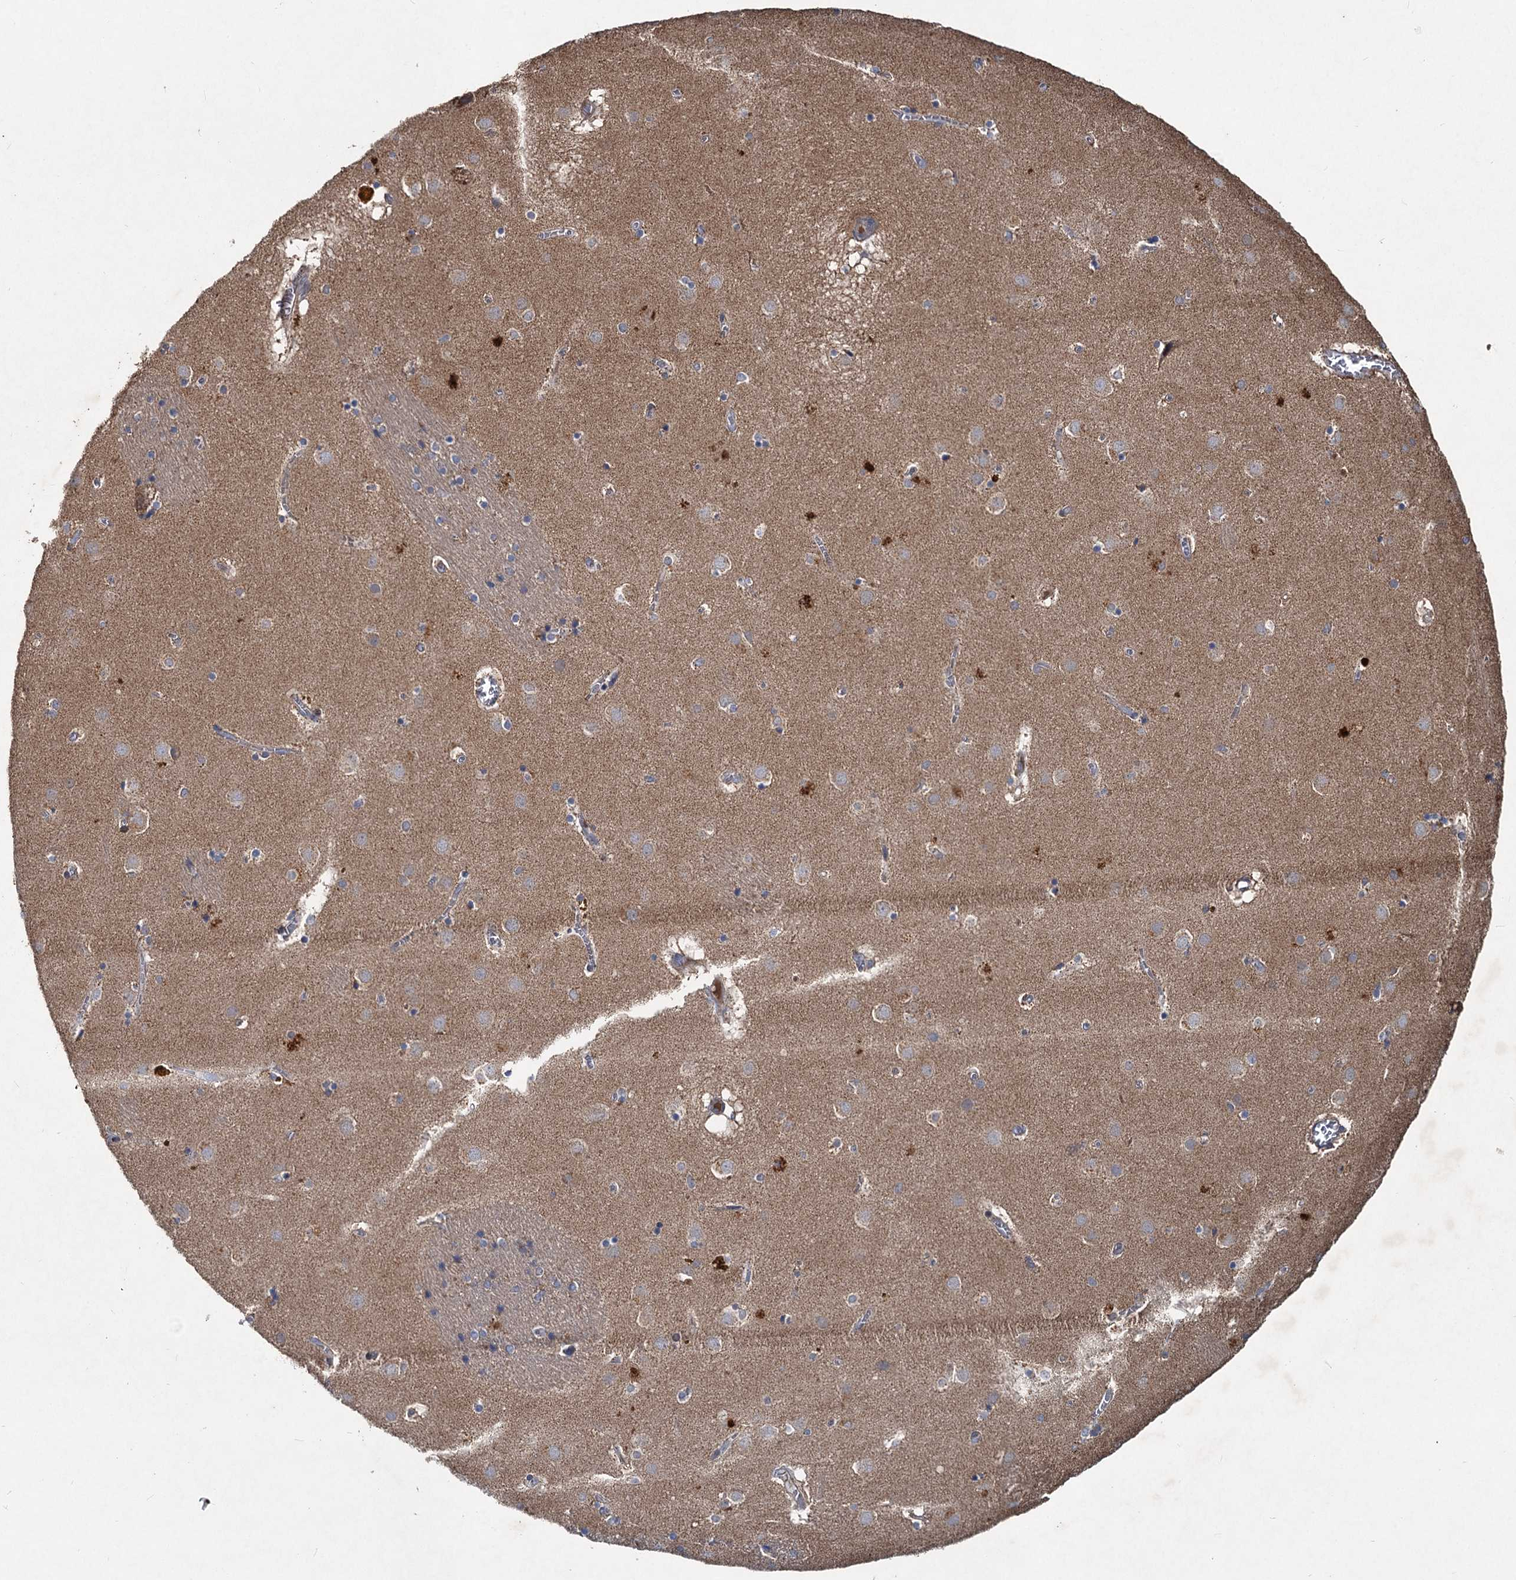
{"staining": {"intensity": "weak", "quantity": "<25%", "location": "cytoplasmic/membranous"}, "tissue": "caudate", "cell_type": "Glial cells", "image_type": "normal", "snomed": [{"axis": "morphology", "description": "Normal tissue, NOS"}, {"axis": "topography", "description": "Lateral ventricle wall"}], "caption": "This is an immunohistochemistry micrograph of unremarkable caudate. There is no expression in glial cells.", "gene": "OTUB1", "patient": {"sex": "male", "age": 70}}